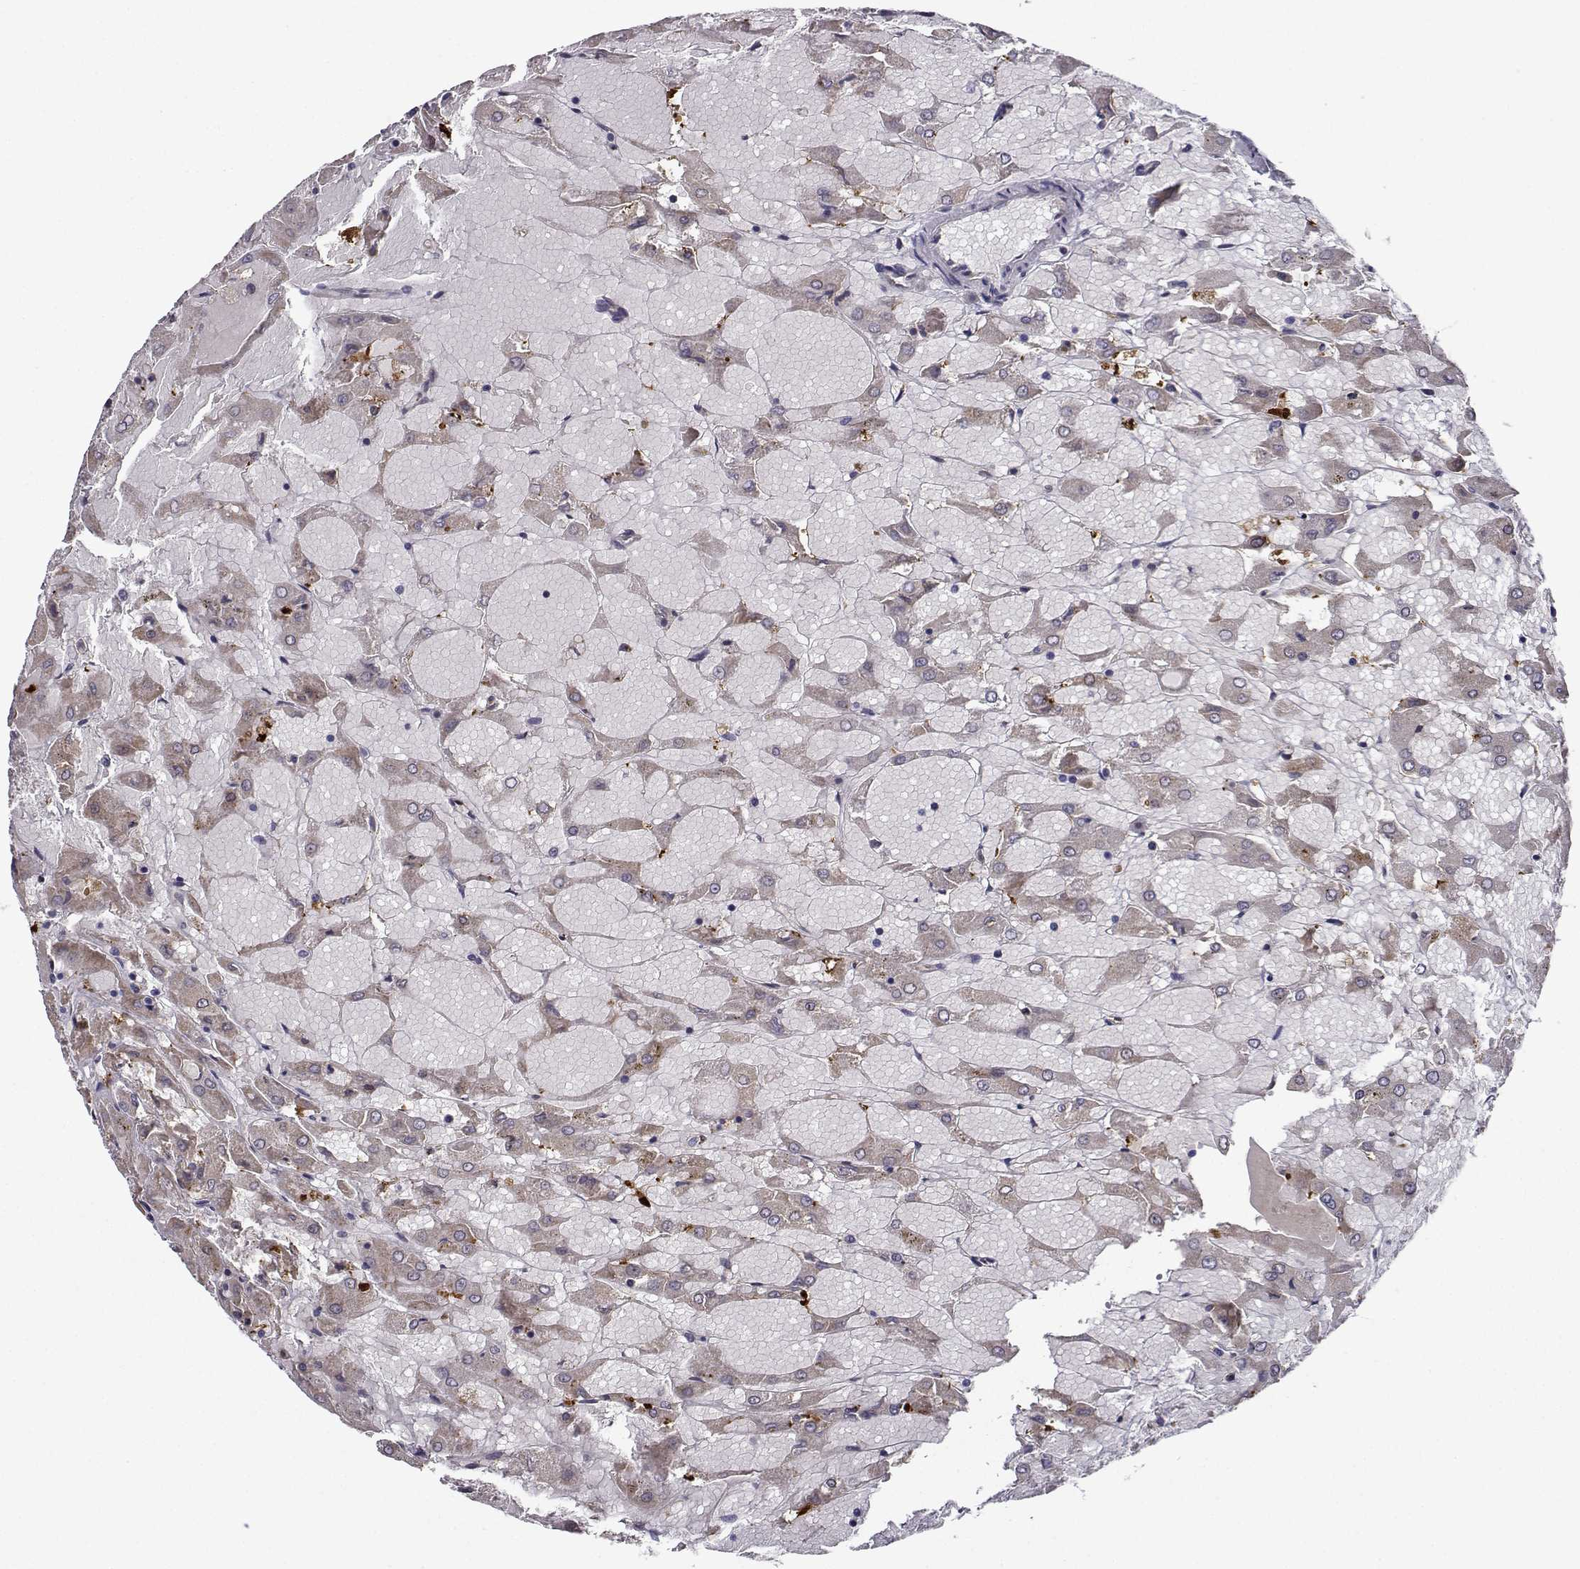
{"staining": {"intensity": "weak", "quantity": "25%-75%", "location": "cytoplasmic/membranous"}, "tissue": "renal cancer", "cell_type": "Tumor cells", "image_type": "cancer", "snomed": [{"axis": "morphology", "description": "Adenocarcinoma, NOS"}, {"axis": "topography", "description": "Kidney"}], "caption": "IHC histopathology image of renal cancer (adenocarcinoma) stained for a protein (brown), which shows low levels of weak cytoplasmic/membranous staining in about 25%-75% of tumor cells.", "gene": "NQO1", "patient": {"sex": "male", "age": 72}}